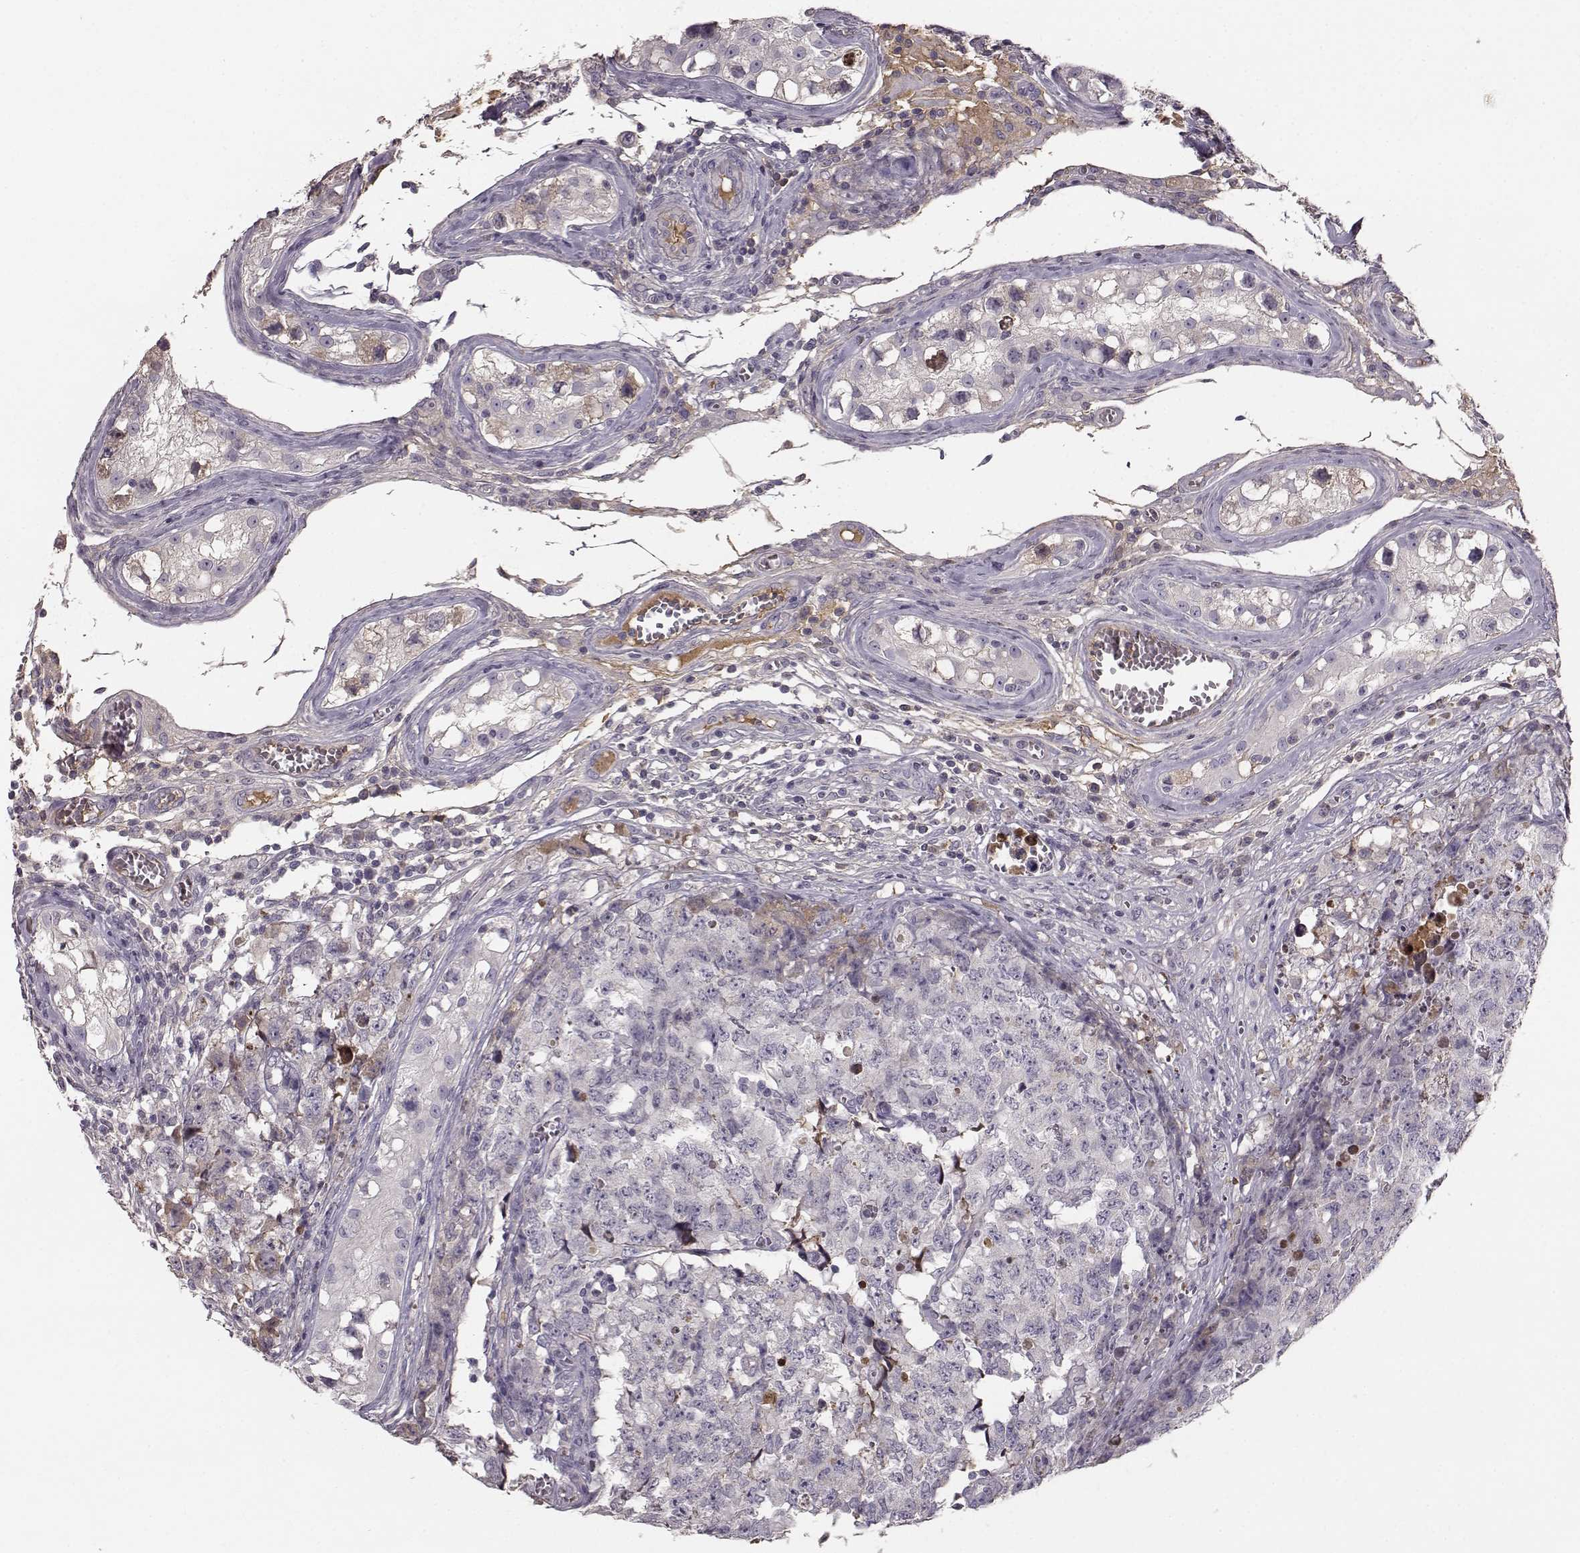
{"staining": {"intensity": "negative", "quantity": "none", "location": "none"}, "tissue": "testis cancer", "cell_type": "Tumor cells", "image_type": "cancer", "snomed": [{"axis": "morphology", "description": "Carcinoma, Embryonal, NOS"}, {"axis": "topography", "description": "Testis"}], "caption": "Tumor cells are negative for protein expression in human testis cancer (embryonal carcinoma).", "gene": "YJEFN3", "patient": {"sex": "male", "age": 23}}